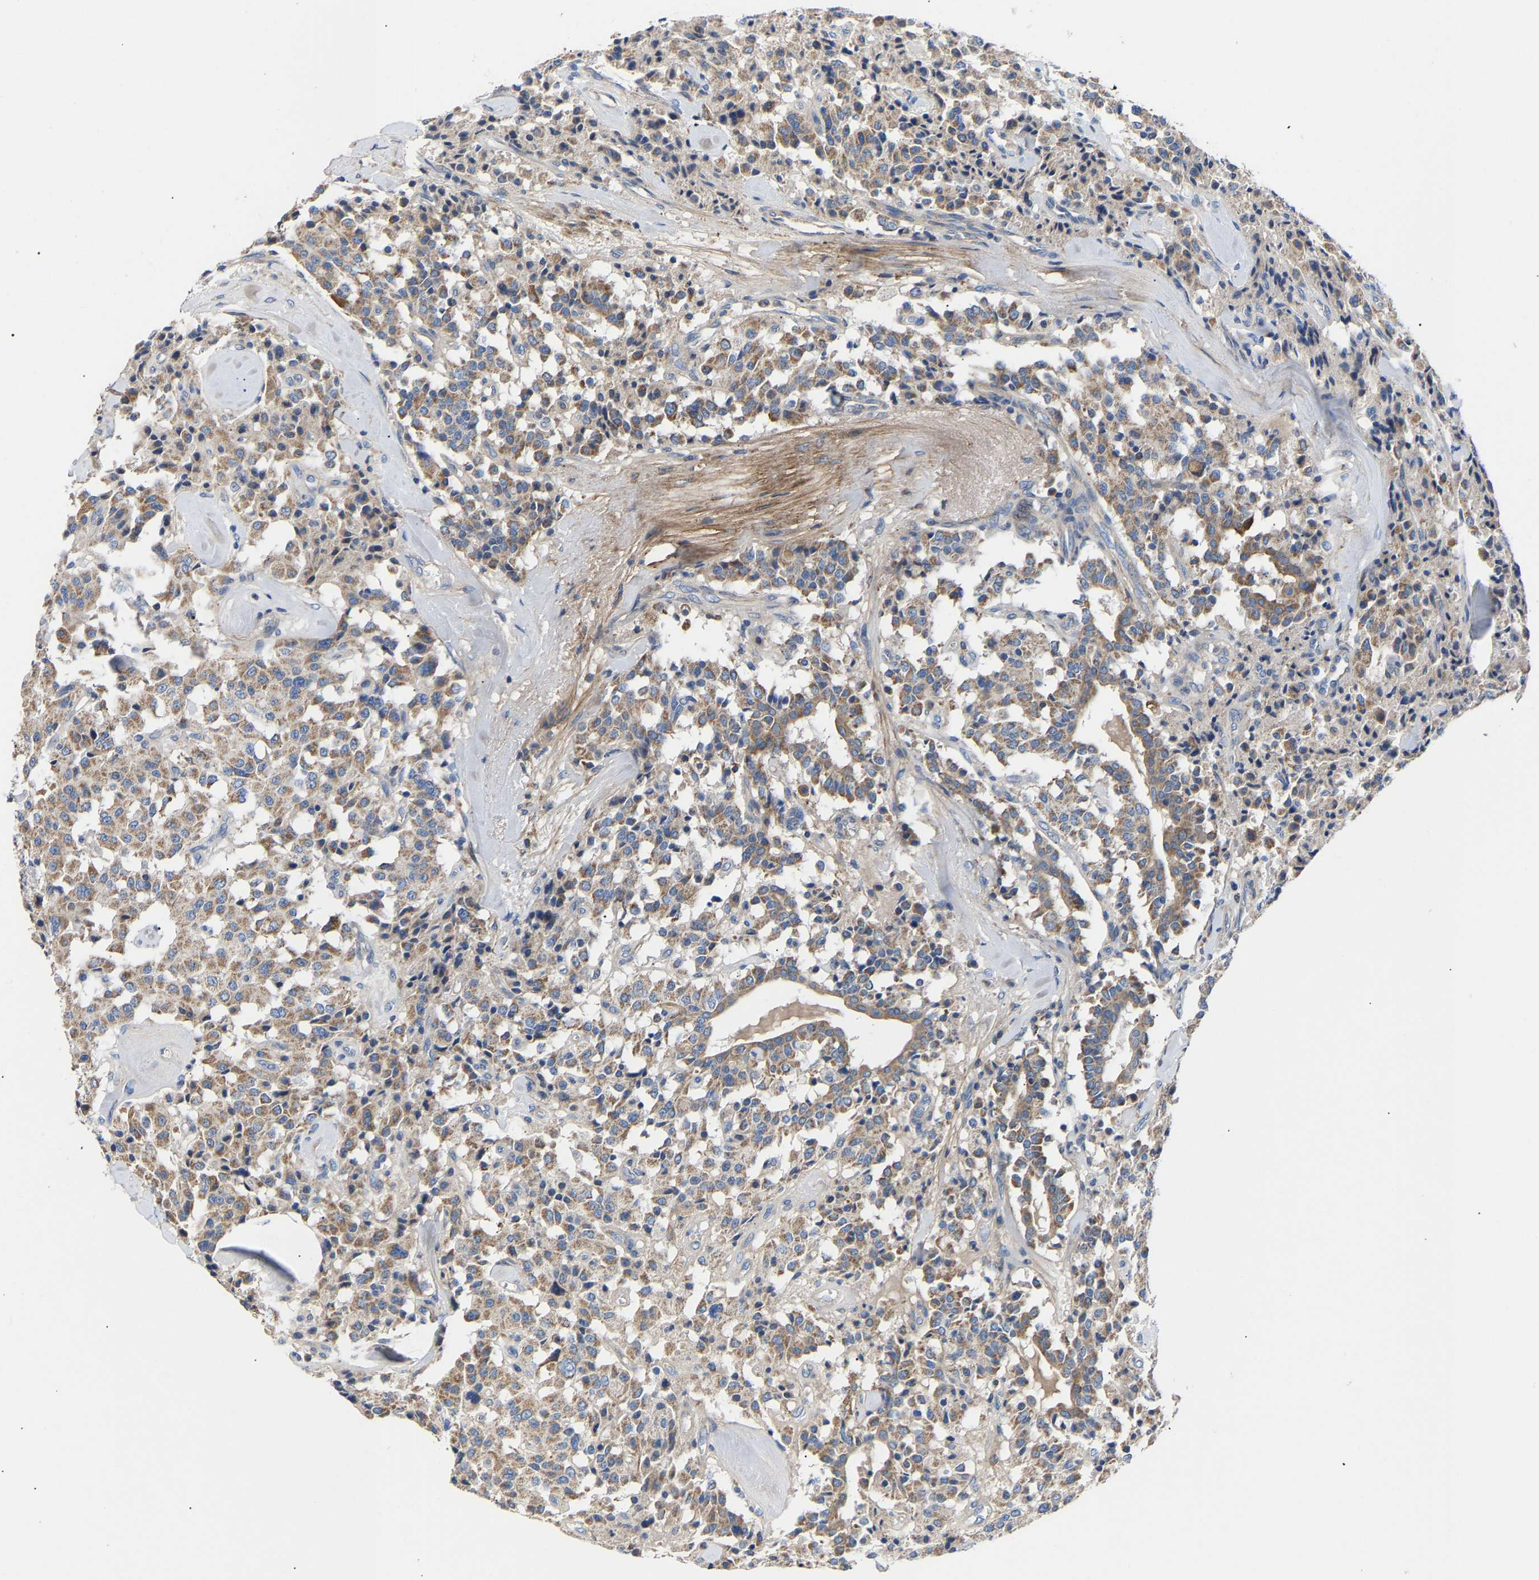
{"staining": {"intensity": "moderate", "quantity": ">75%", "location": "cytoplasmic/membranous"}, "tissue": "carcinoid", "cell_type": "Tumor cells", "image_type": "cancer", "snomed": [{"axis": "morphology", "description": "Carcinoid, malignant, NOS"}, {"axis": "topography", "description": "Lung"}], "caption": "Protein staining reveals moderate cytoplasmic/membranous positivity in about >75% of tumor cells in carcinoid.", "gene": "CCDC171", "patient": {"sex": "male", "age": 30}}